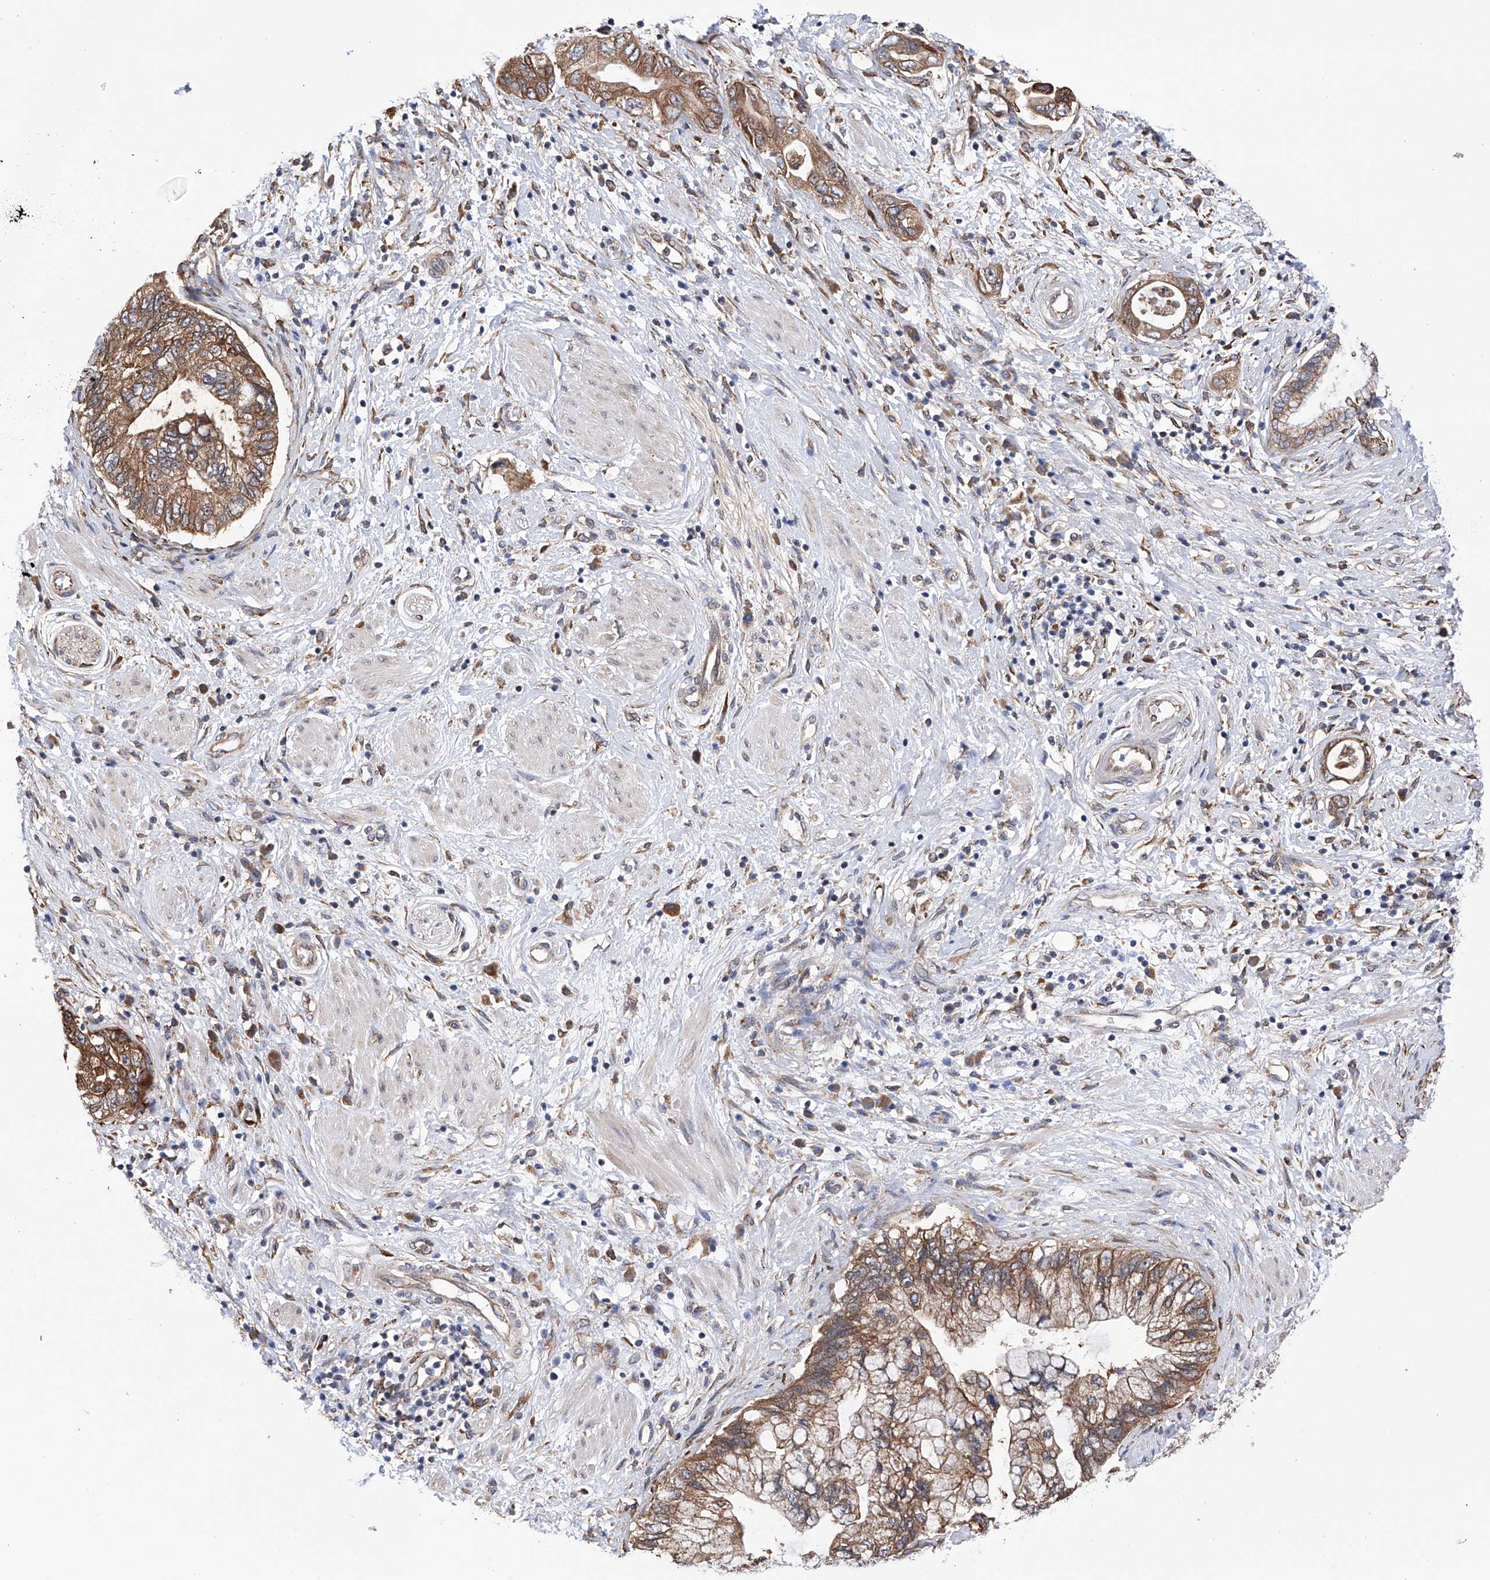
{"staining": {"intensity": "moderate", "quantity": ">75%", "location": "cytoplasmic/membranous"}, "tissue": "pancreatic cancer", "cell_type": "Tumor cells", "image_type": "cancer", "snomed": [{"axis": "morphology", "description": "Adenocarcinoma, NOS"}, {"axis": "topography", "description": "Pancreas"}], "caption": "Protein expression analysis of pancreatic cancer demonstrates moderate cytoplasmic/membranous positivity in approximately >75% of tumor cells.", "gene": "DNAH8", "patient": {"sex": "female", "age": 73}}